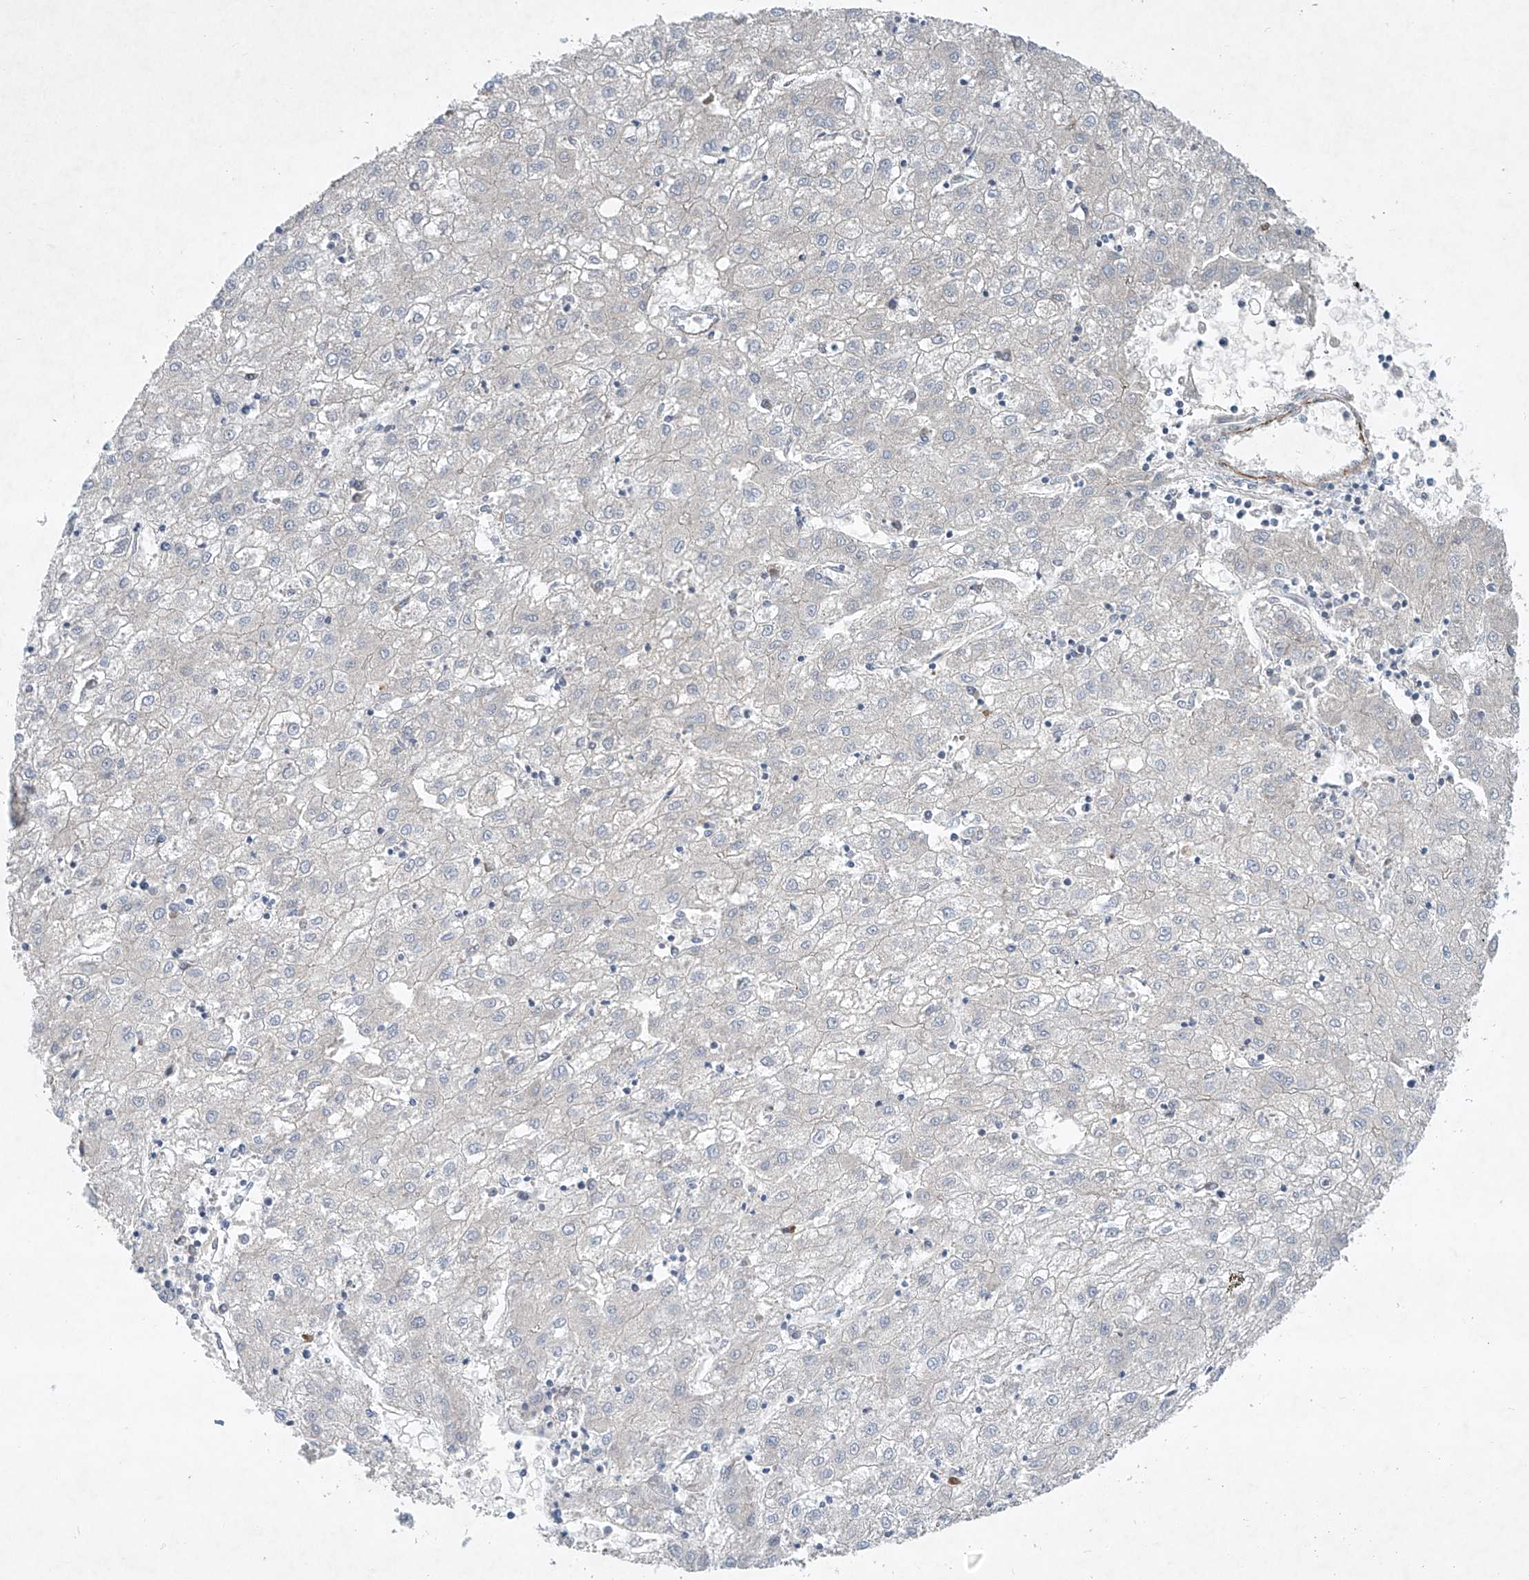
{"staining": {"intensity": "negative", "quantity": "none", "location": "none"}, "tissue": "liver cancer", "cell_type": "Tumor cells", "image_type": "cancer", "snomed": [{"axis": "morphology", "description": "Carcinoma, Hepatocellular, NOS"}, {"axis": "topography", "description": "Liver"}], "caption": "This is an IHC micrograph of human liver hepatocellular carcinoma. There is no expression in tumor cells.", "gene": "TJAP1", "patient": {"sex": "male", "age": 72}}